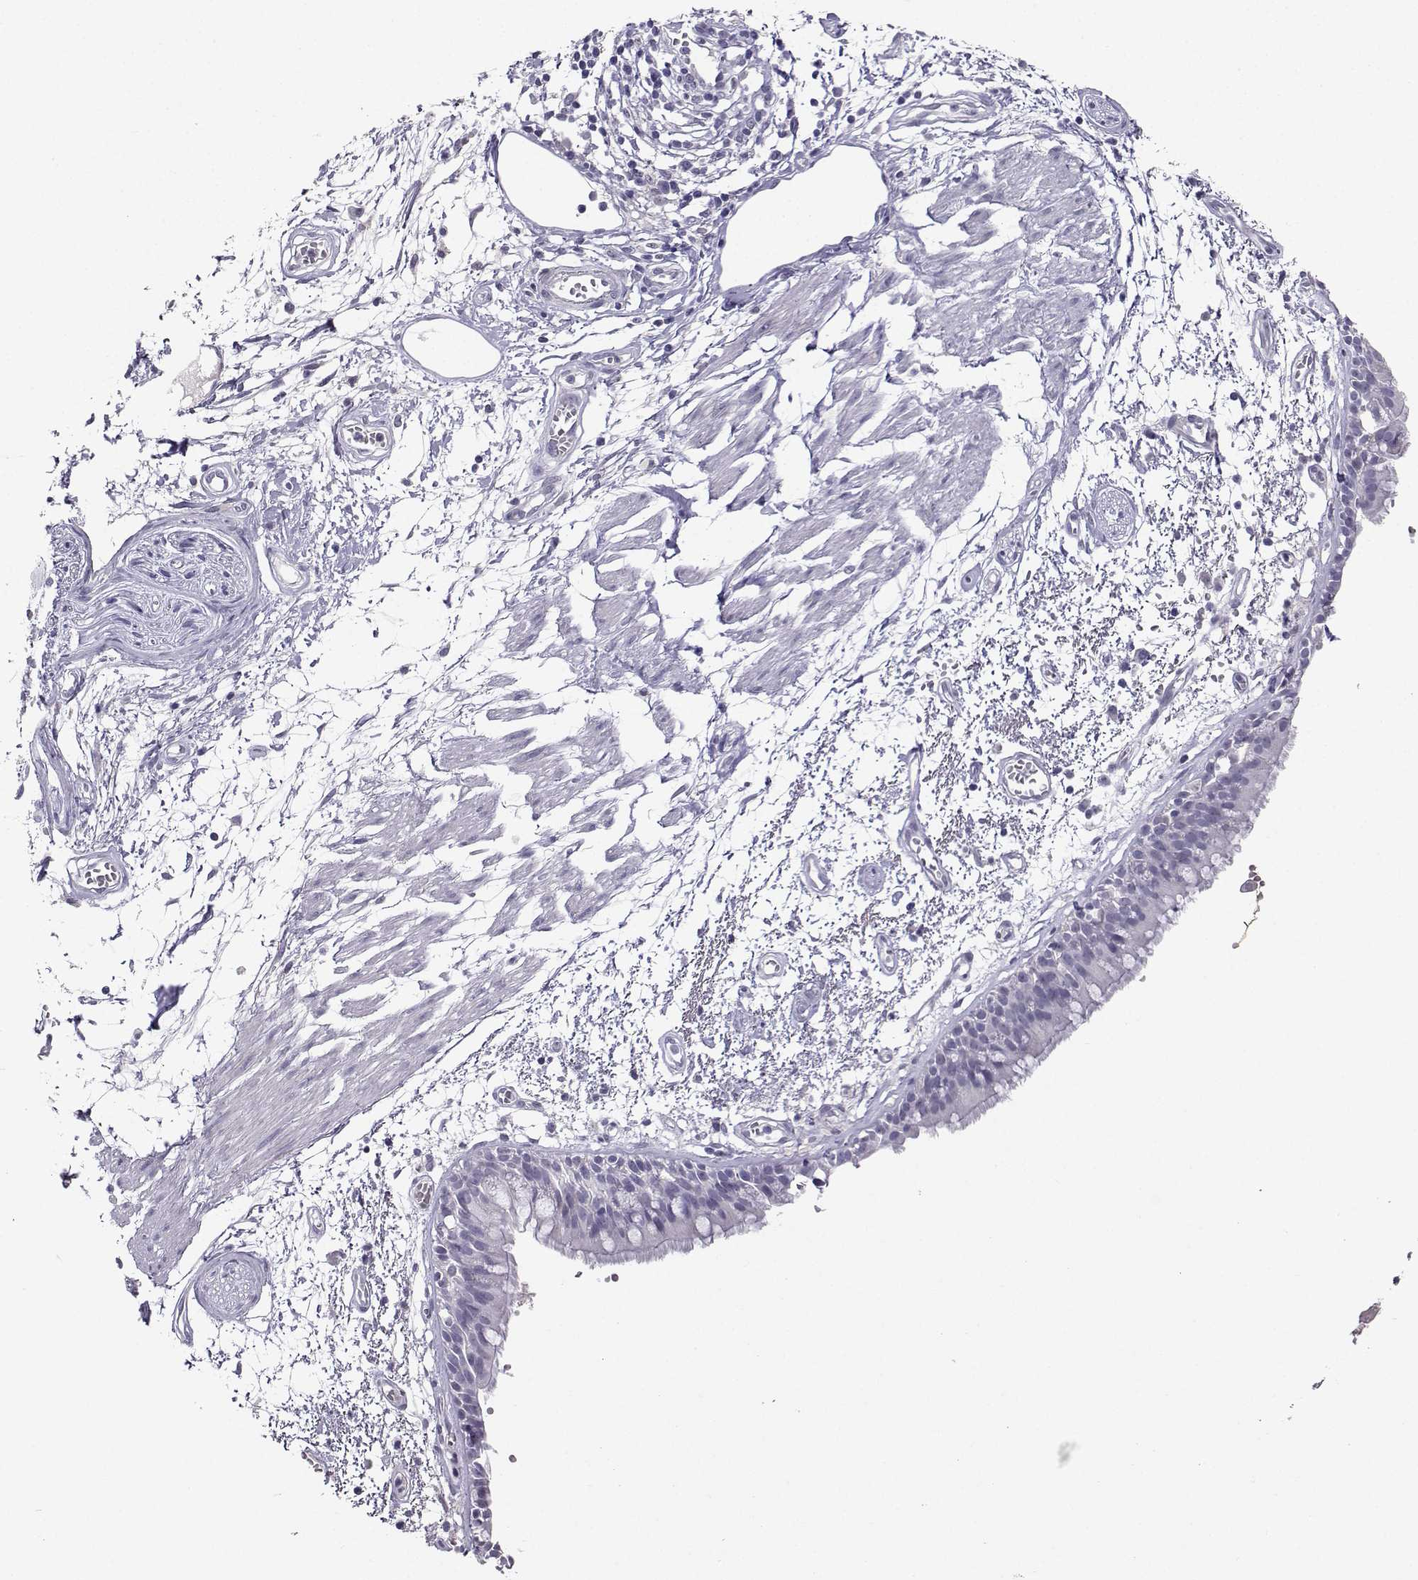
{"staining": {"intensity": "negative", "quantity": "none", "location": "none"}, "tissue": "bronchus", "cell_type": "Respiratory epithelial cells", "image_type": "normal", "snomed": [{"axis": "morphology", "description": "Normal tissue, NOS"}, {"axis": "morphology", "description": "Squamous cell carcinoma, NOS"}, {"axis": "topography", "description": "Cartilage tissue"}, {"axis": "topography", "description": "Bronchus"}, {"axis": "topography", "description": "Lung"}], "caption": "The image exhibits no staining of respiratory epithelial cells in benign bronchus.", "gene": "TBR1", "patient": {"sex": "male", "age": 66}}